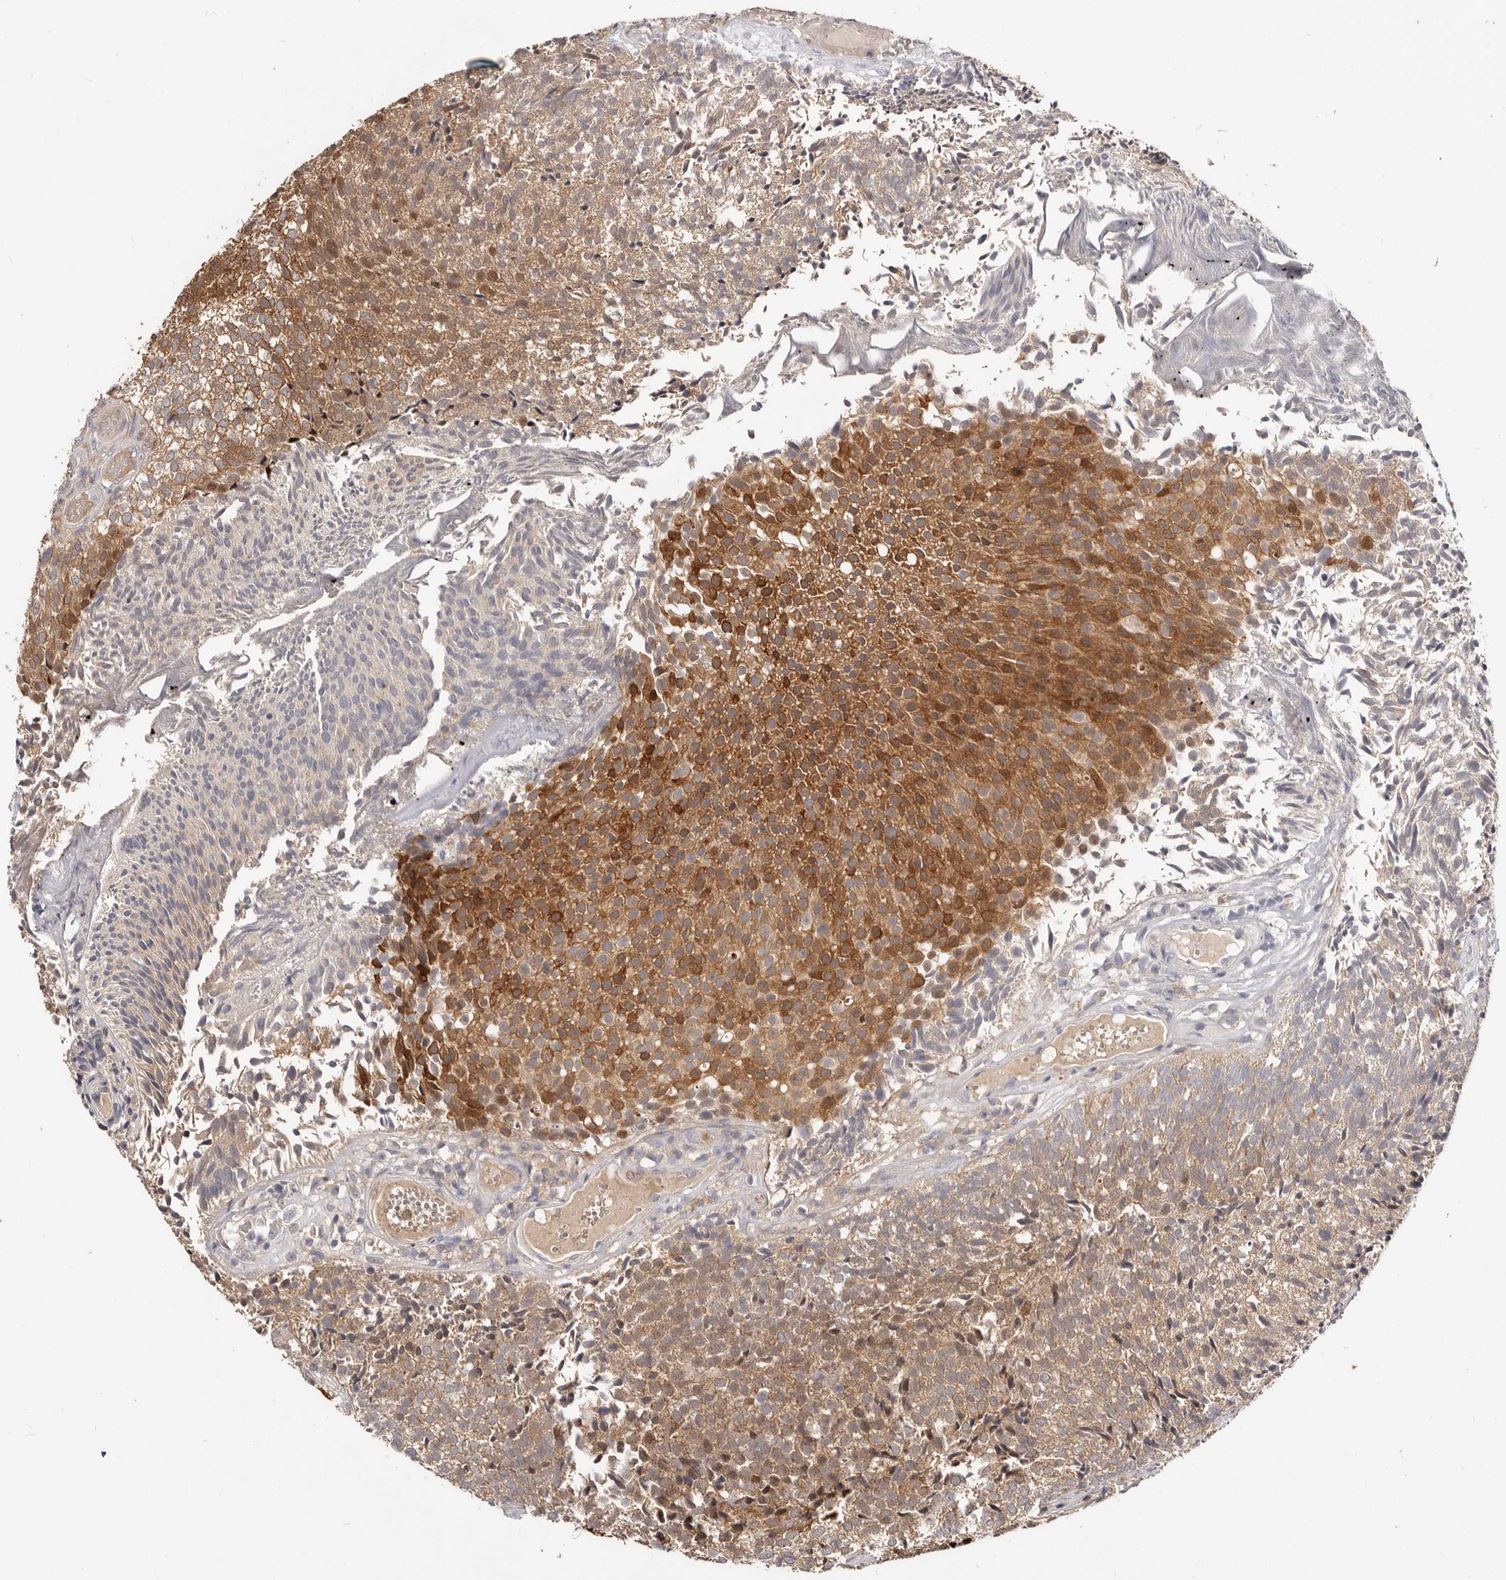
{"staining": {"intensity": "strong", "quantity": "25%-75%", "location": "cytoplasmic/membranous"}, "tissue": "urothelial cancer", "cell_type": "Tumor cells", "image_type": "cancer", "snomed": [{"axis": "morphology", "description": "Urothelial carcinoma, Low grade"}, {"axis": "topography", "description": "Urinary bladder"}], "caption": "Human urothelial cancer stained with a protein marker reveals strong staining in tumor cells.", "gene": "TC2N", "patient": {"sex": "male", "age": 86}}